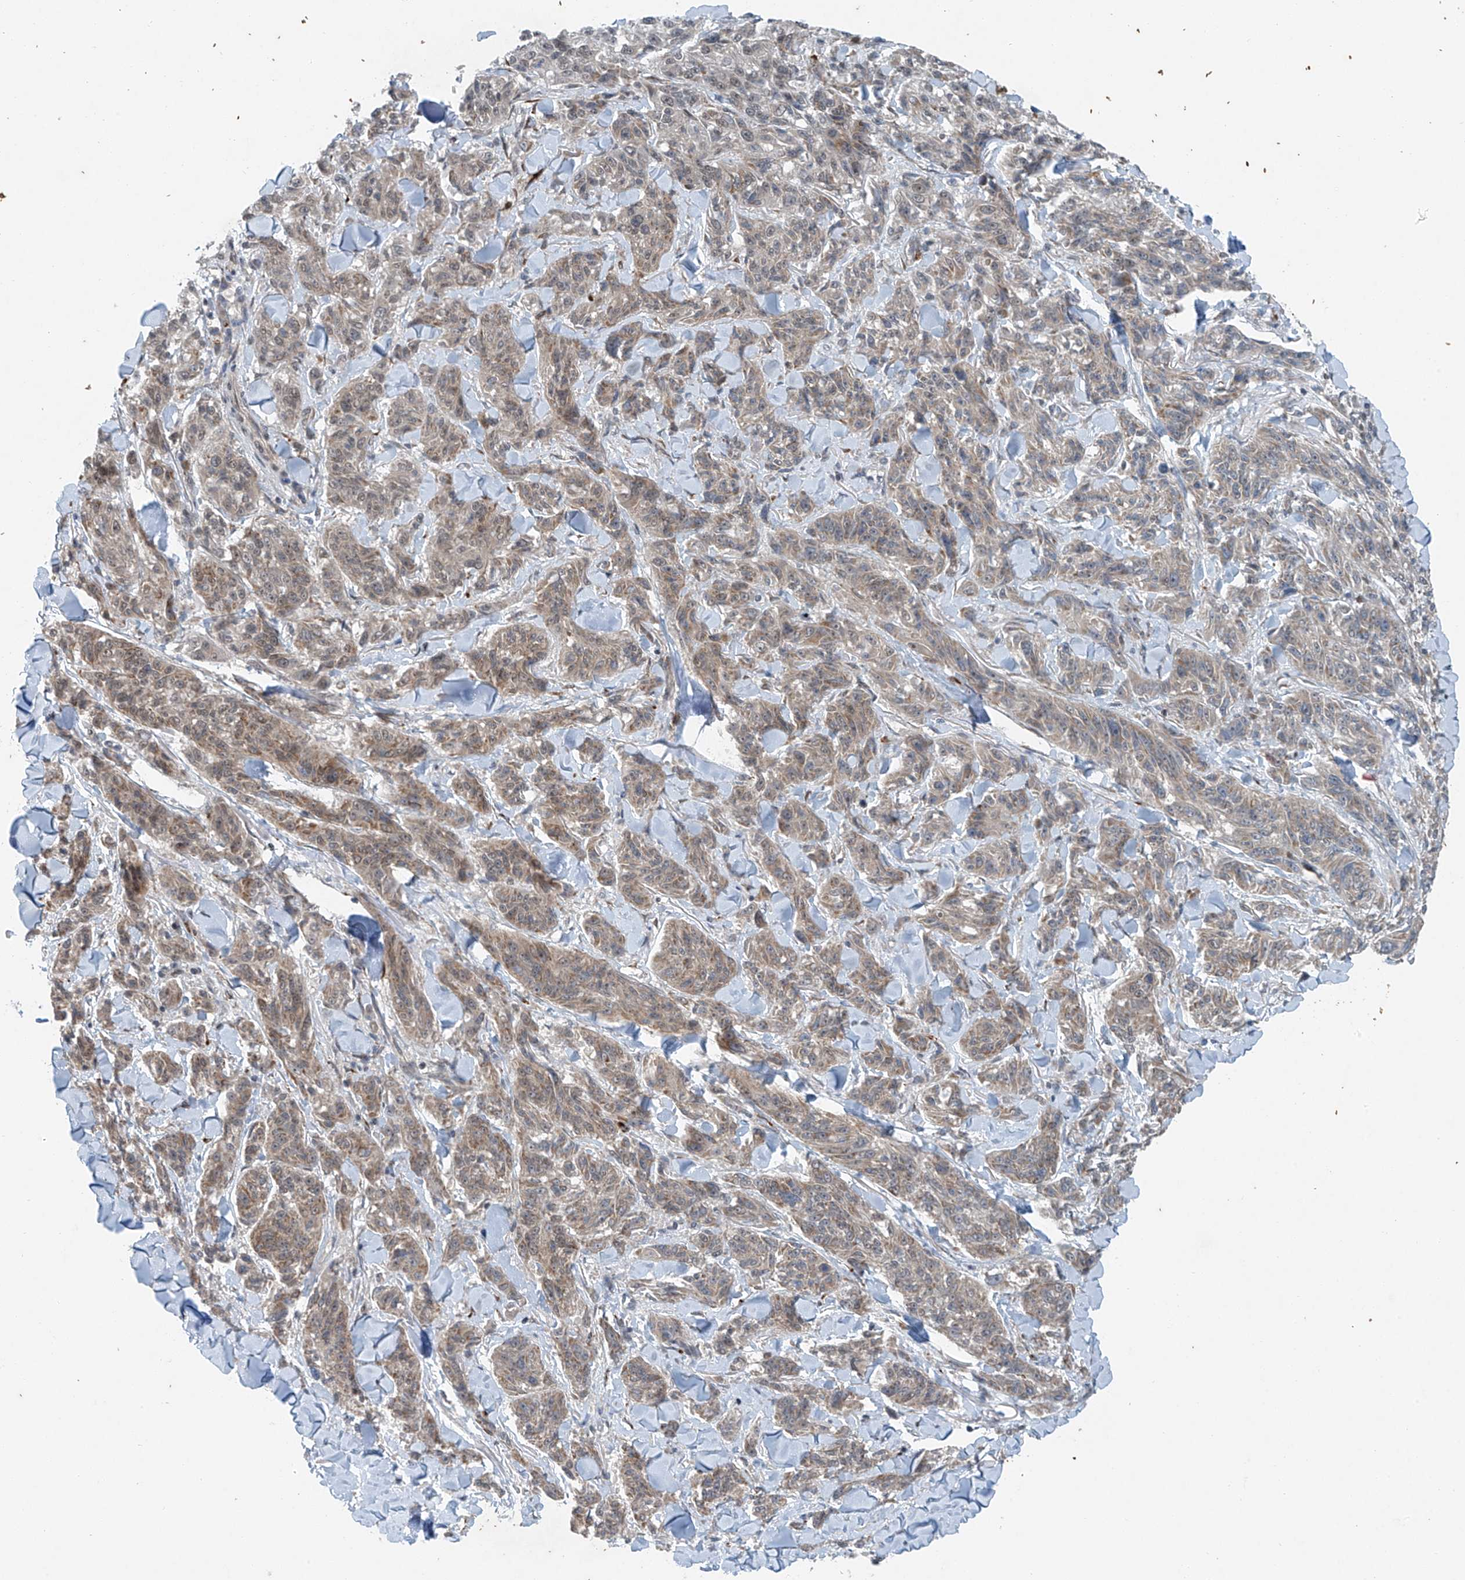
{"staining": {"intensity": "weak", "quantity": "25%-75%", "location": "cytoplasmic/membranous"}, "tissue": "melanoma", "cell_type": "Tumor cells", "image_type": "cancer", "snomed": [{"axis": "morphology", "description": "Malignant melanoma, NOS"}, {"axis": "topography", "description": "Skin"}], "caption": "Malignant melanoma stained for a protein reveals weak cytoplasmic/membranous positivity in tumor cells.", "gene": "TAF8", "patient": {"sex": "male", "age": 53}}